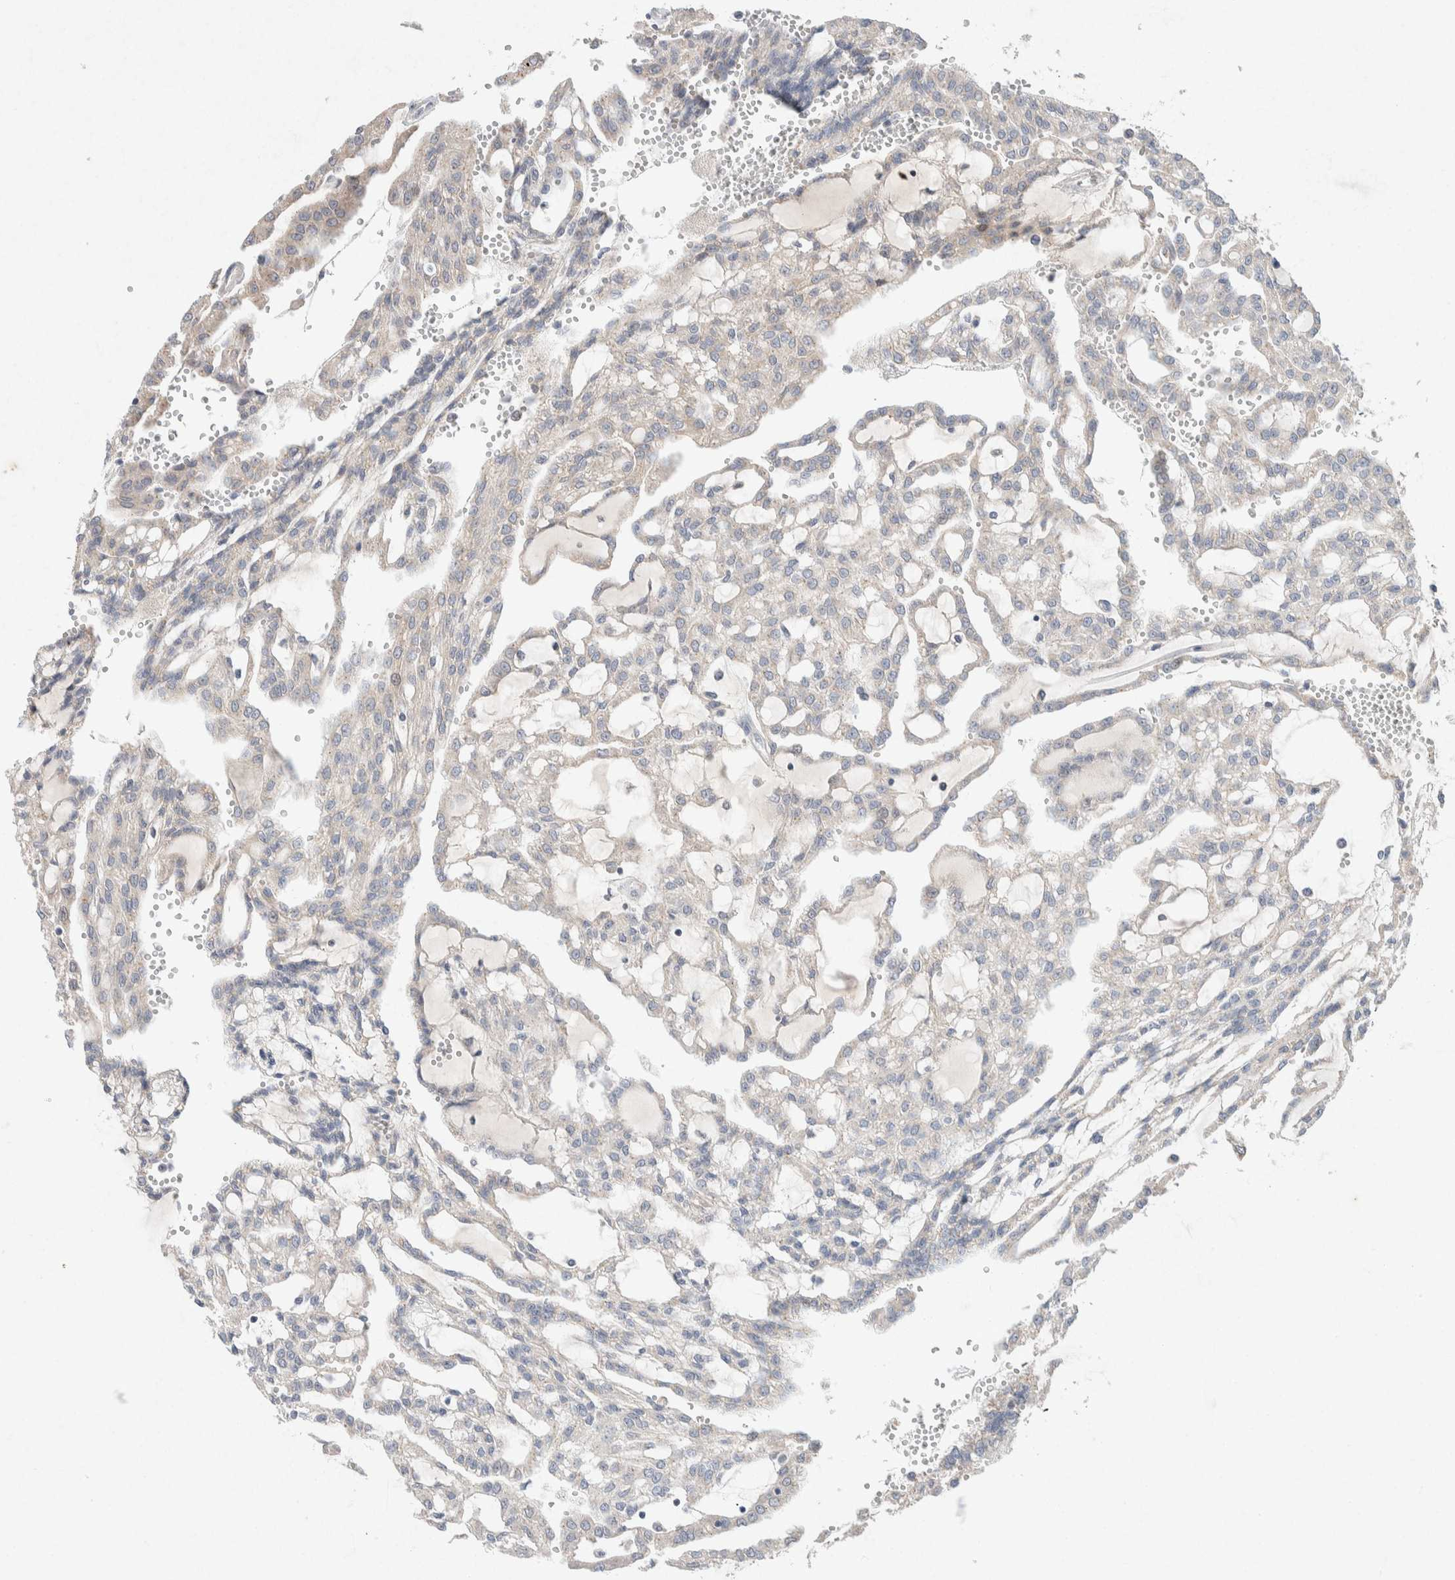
{"staining": {"intensity": "negative", "quantity": "none", "location": "none"}, "tissue": "renal cancer", "cell_type": "Tumor cells", "image_type": "cancer", "snomed": [{"axis": "morphology", "description": "Adenocarcinoma, NOS"}, {"axis": "topography", "description": "Kidney"}], "caption": "IHC histopathology image of human renal cancer stained for a protein (brown), which demonstrates no expression in tumor cells. (DAB immunohistochemistry with hematoxylin counter stain).", "gene": "CMTM4", "patient": {"sex": "male", "age": 63}}